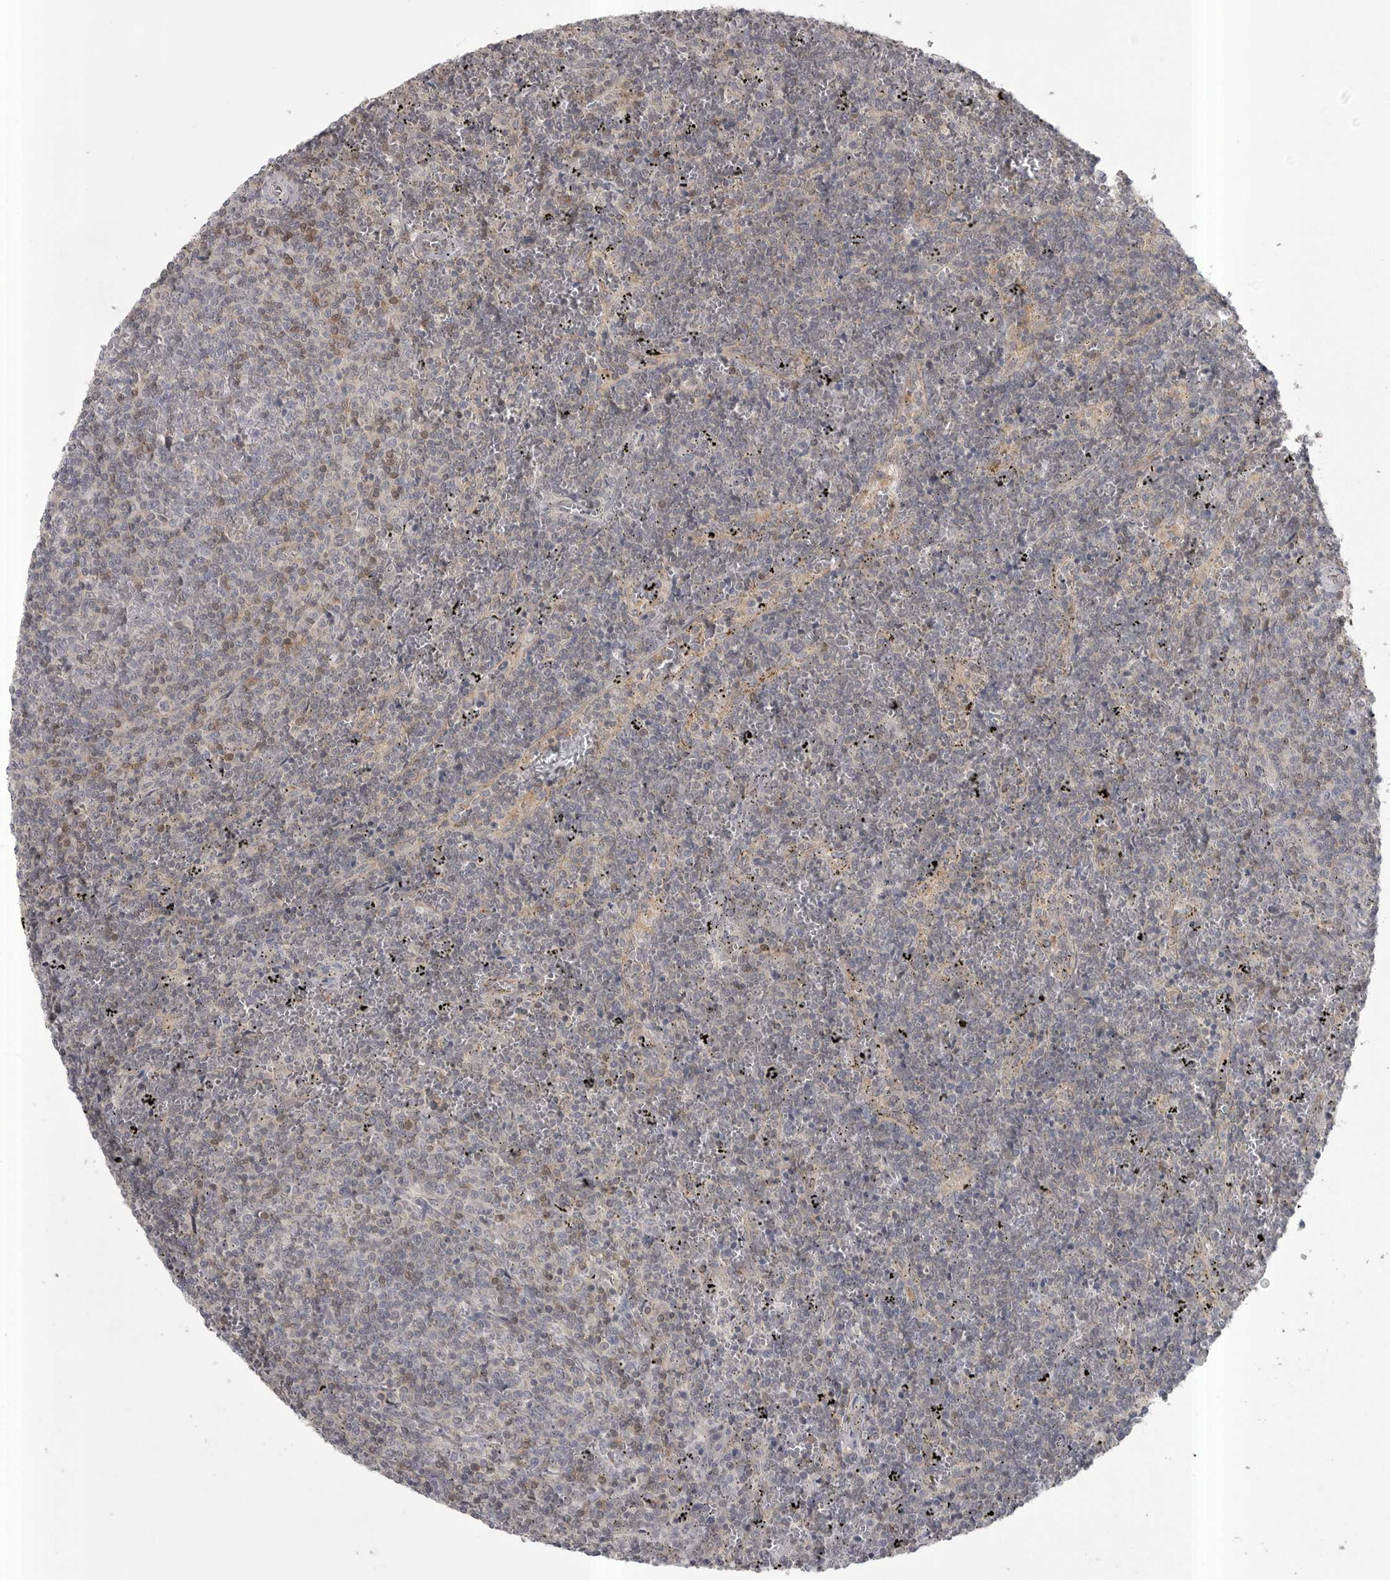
{"staining": {"intensity": "weak", "quantity": "<25%", "location": "cytoplasmic/membranous"}, "tissue": "lymphoma", "cell_type": "Tumor cells", "image_type": "cancer", "snomed": [{"axis": "morphology", "description": "Malignant lymphoma, non-Hodgkin's type, Low grade"}, {"axis": "topography", "description": "Spleen"}], "caption": "High power microscopy micrograph of an immunohistochemistry (IHC) histopathology image of lymphoma, revealing no significant staining in tumor cells.", "gene": "PHF13", "patient": {"sex": "female", "age": 50}}